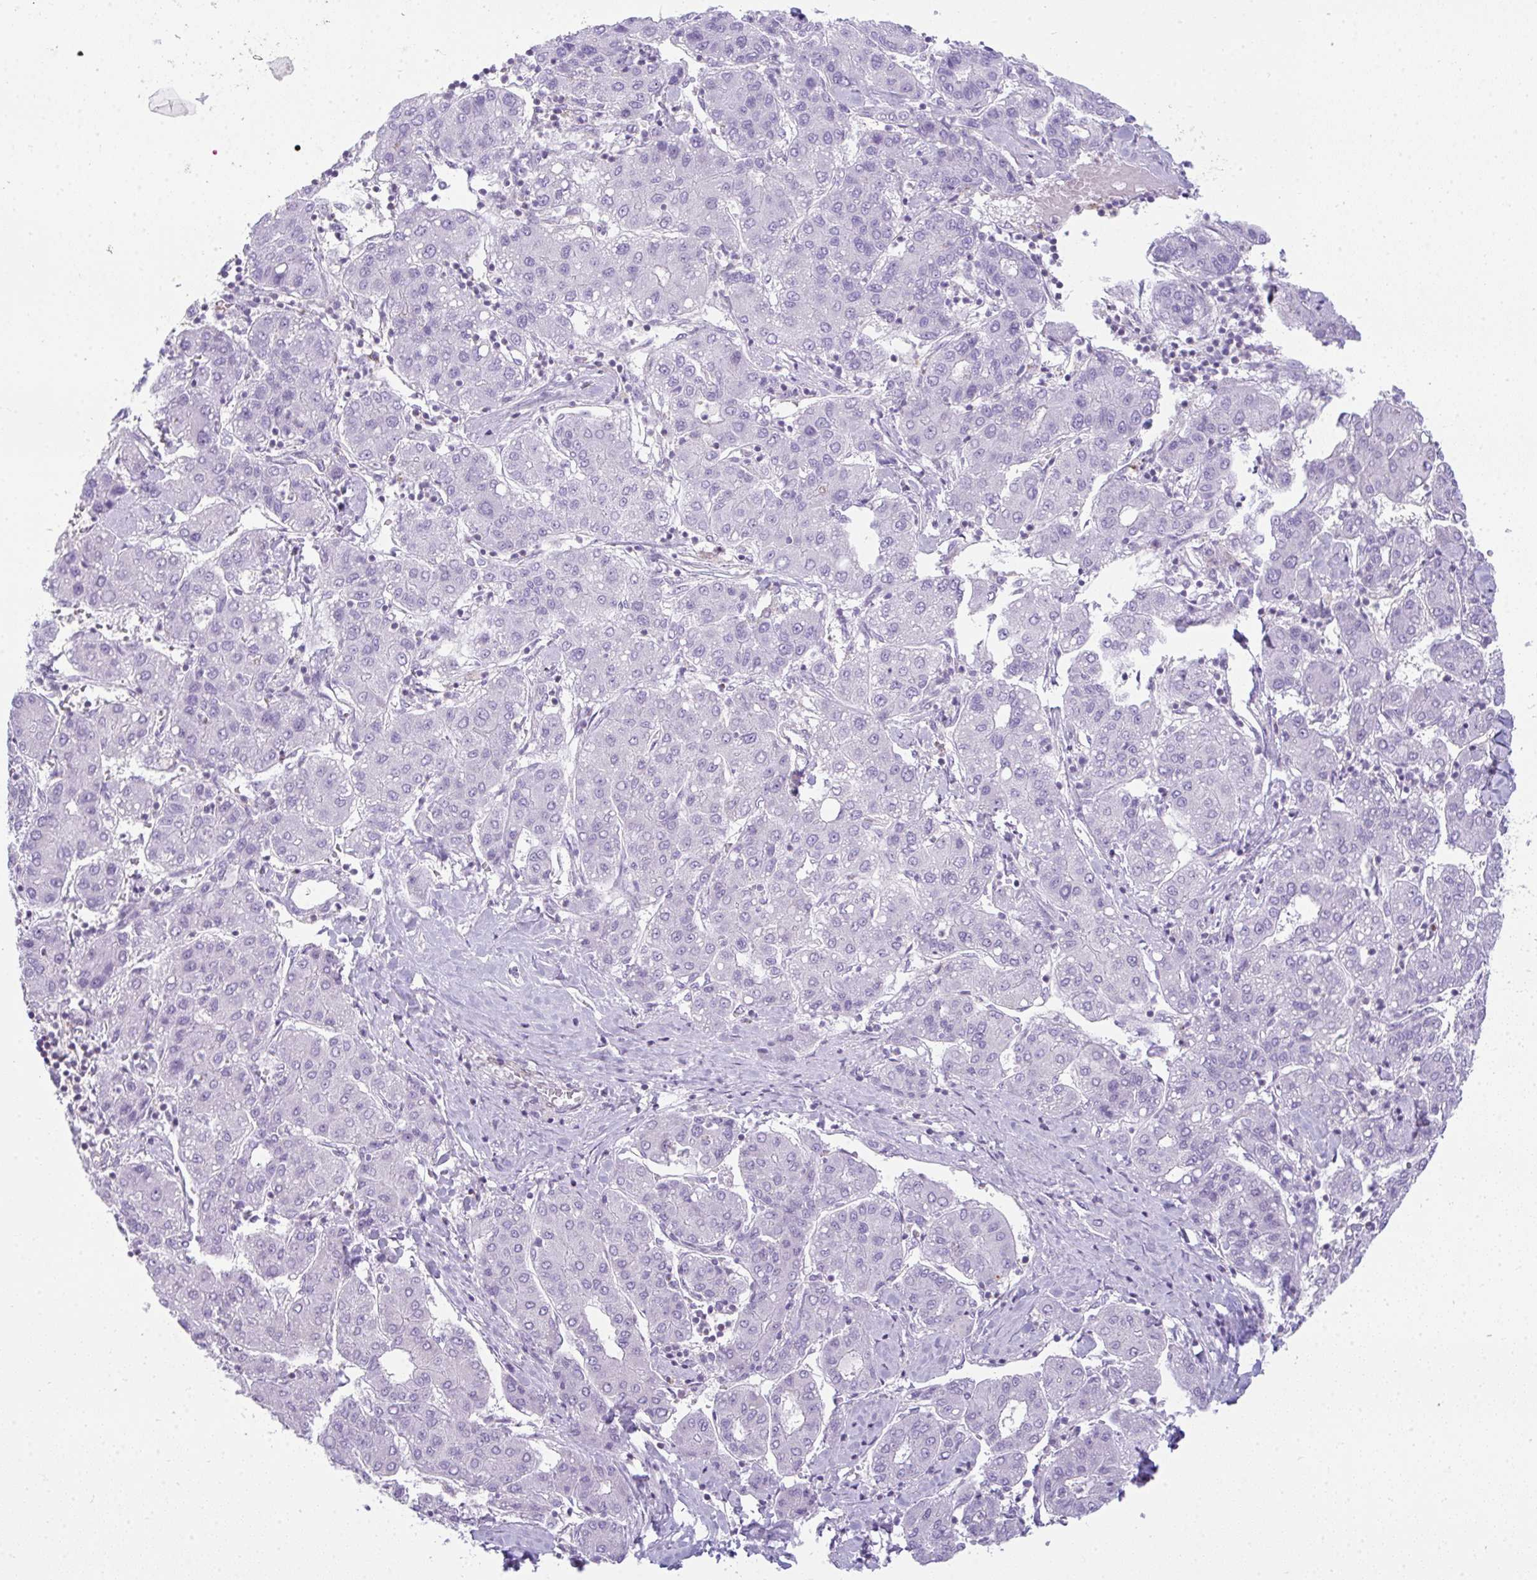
{"staining": {"intensity": "negative", "quantity": "none", "location": "none"}, "tissue": "liver cancer", "cell_type": "Tumor cells", "image_type": "cancer", "snomed": [{"axis": "morphology", "description": "Carcinoma, Hepatocellular, NOS"}, {"axis": "topography", "description": "Liver"}], "caption": "An immunohistochemistry (IHC) photomicrograph of hepatocellular carcinoma (liver) is shown. There is no staining in tumor cells of hepatocellular carcinoma (liver).", "gene": "CDRT15", "patient": {"sex": "male", "age": 65}}